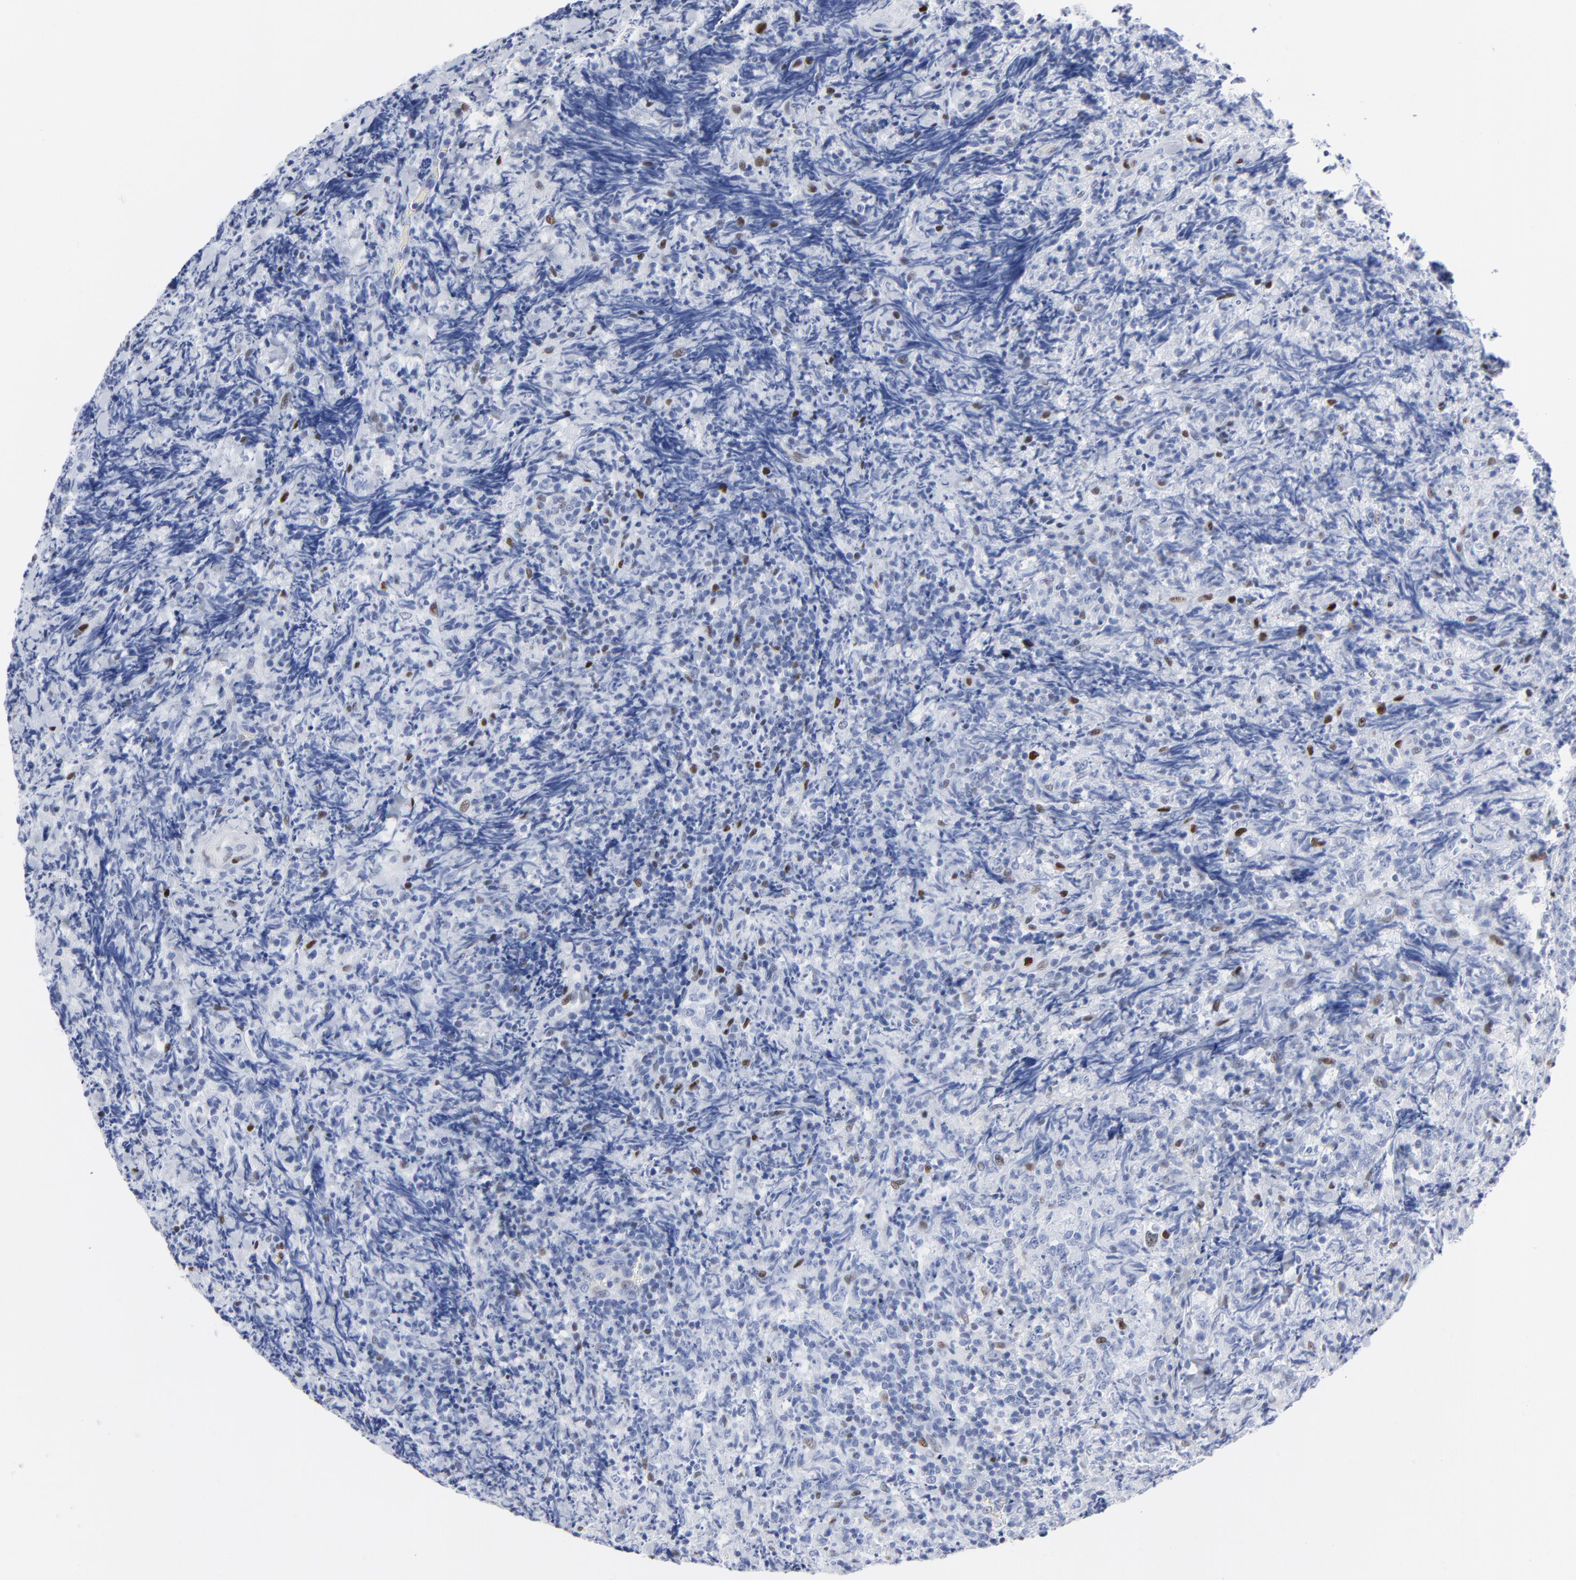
{"staining": {"intensity": "moderate", "quantity": "<25%", "location": "nuclear"}, "tissue": "lymphoma", "cell_type": "Tumor cells", "image_type": "cancer", "snomed": [{"axis": "morphology", "description": "Malignant lymphoma, non-Hodgkin's type, High grade"}, {"axis": "topography", "description": "Tonsil"}], "caption": "Protein staining of malignant lymphoma, non-Hodgkin's type (high-grade) tissue shows moderate nuclear expression in approximately <25% of tumor cells.", "gene": "JUN", "patient": {"sex": "female", "age": 36}}